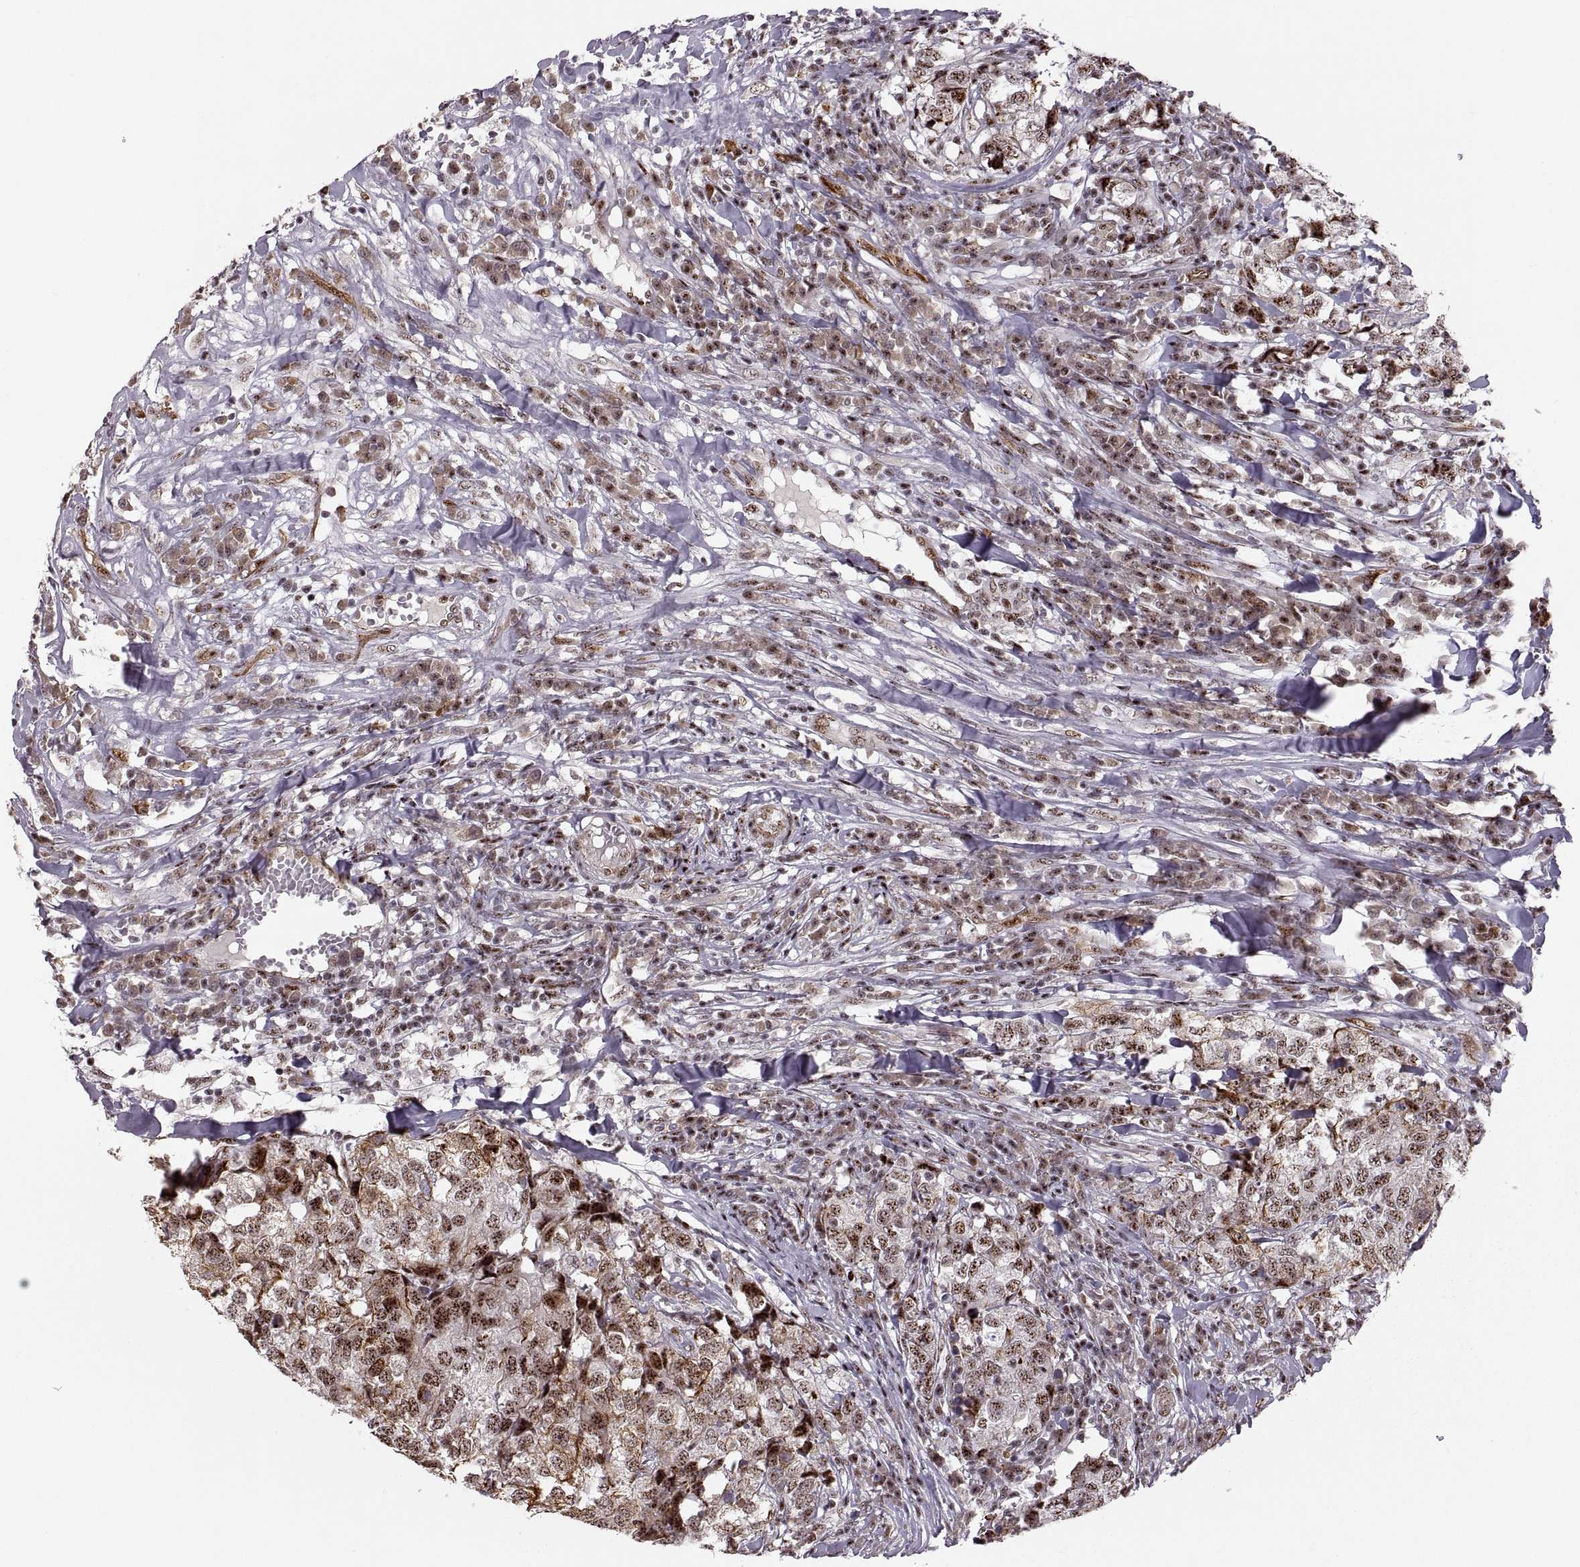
{"staining": {"intensity": "strong", "quantity": "25%-75%", "location": "cytoplasmic/membranous,nuclear"}, "tissue": "breast cancer", "cell_type": "Tumor cells", "image_type": "cancer", "snomed": [{"axis": "morphology", "description": "Duct carcinoma"}, {"axis": "topography", "description": "Breast"}], "caption": "A brown stain highlights strong cytoplasmic/membranous and nuclear staining of a protein in breast intraductal carcinoma tumor cells.", "gene": "ZCCHC17", "patient": {"sex": "female", "age": 30}}